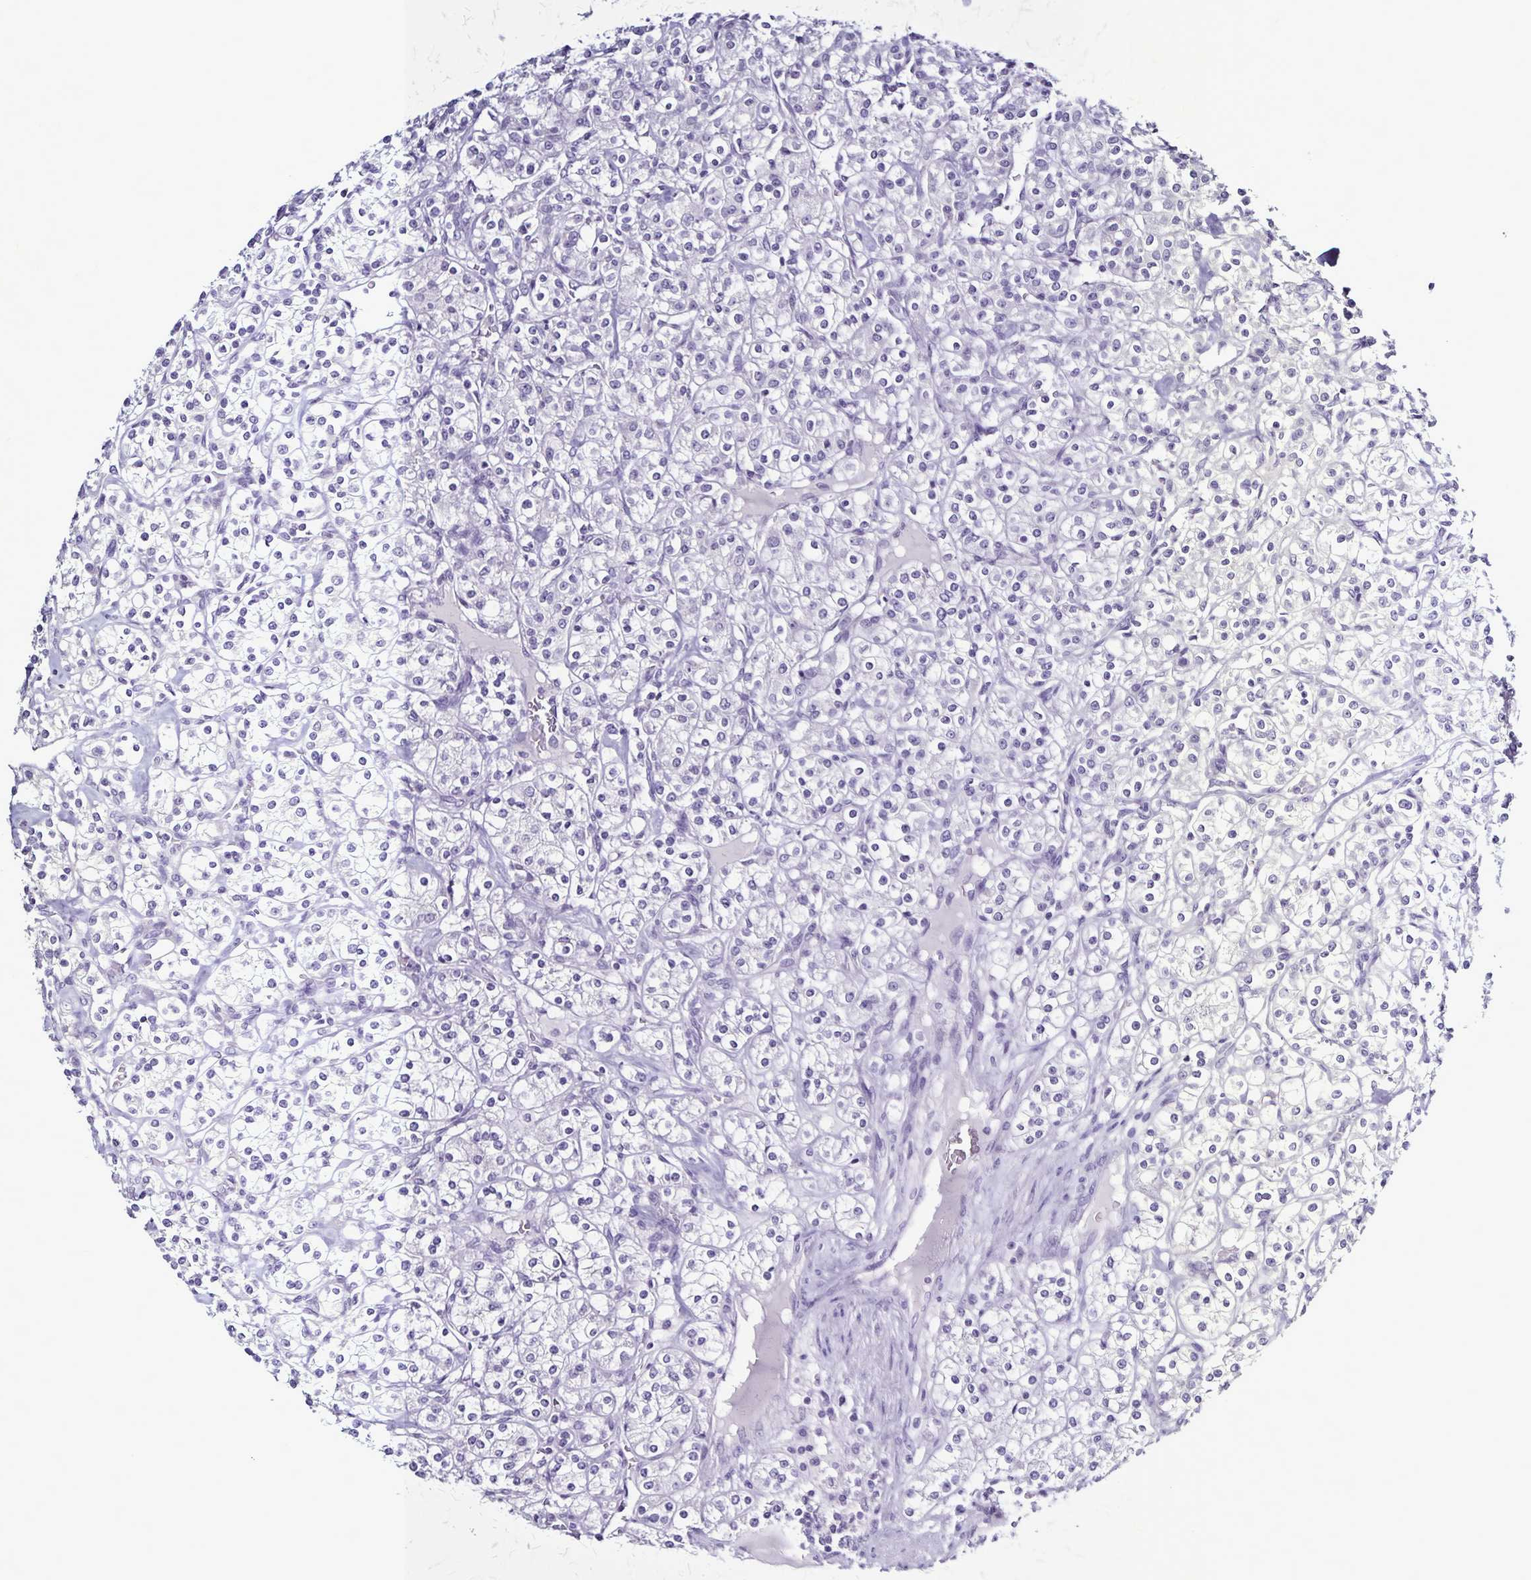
{"staining": {"intensity": "negative", "quantity": "none", "location": "none"}, "tissue": "renal cancer", "cell_type": "Tumor cells", "image_type": "cancer", "snomed": [{"axis": "morphology", "description": "Adenocarcinoma, NOS"}, {"axis": "topography", "description": "Kidney"}], "caption": "Tumor cells show no significant positivity in renal cancer.", "gene": "PLXNA4", "patient": {"sex": "male", "age": 77}}